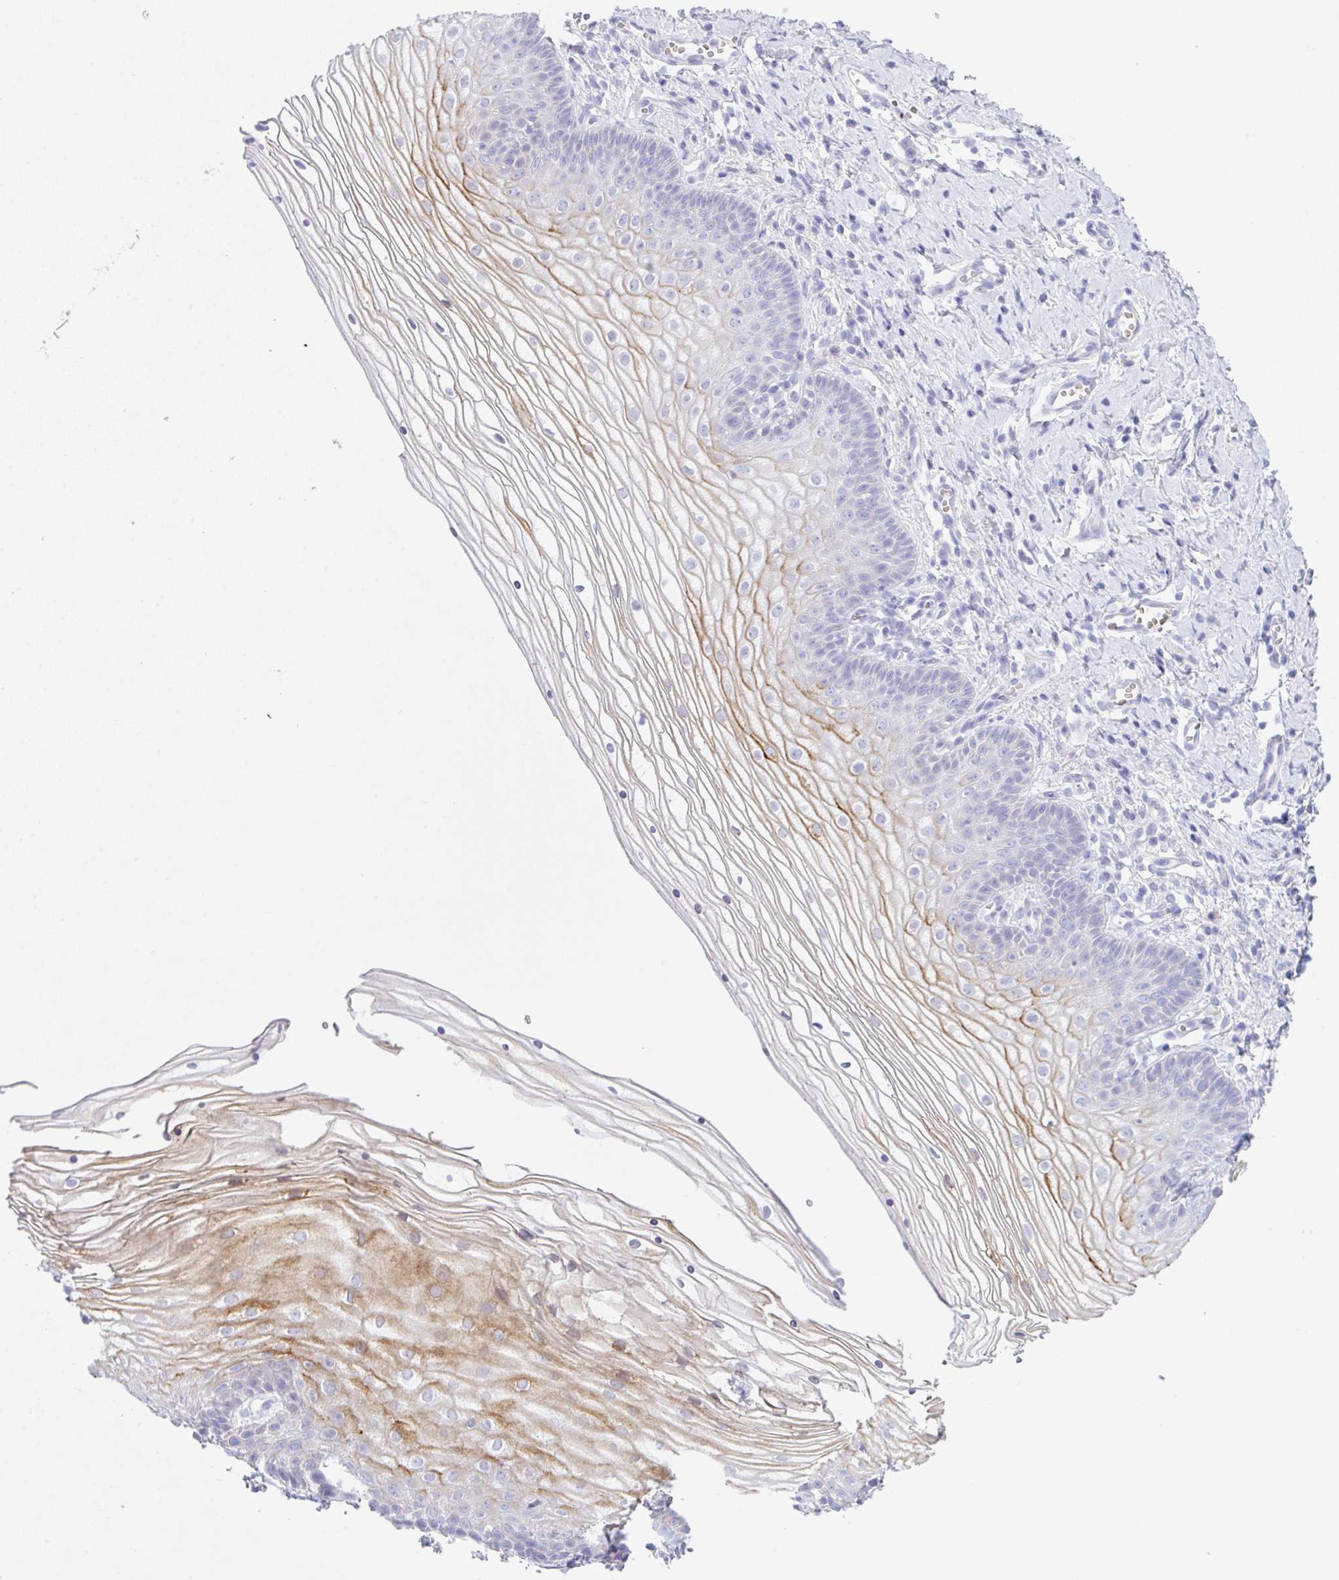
{"staining": {"intensity": "moderate", "quantity": "25%-75%", "location": "cytoplasmic/membranous"}, "tissue": "vagina", "cell_type": "Squamous epithelial cells", "image_type": "normal", "snomed": [{"axis": "morphology", "description": "Normal tissue, NOS"}, {"axis": "topography", "description": "Vagina"}], "caption": "Vagina stained for a protein exhibits moderate cytoplasmic/membranous positivity in squamous epithelial cells. The protein of interest is stained brown, and the nuclei are stained in blue (DAB (3,3'-diaminobenzidine) IHC with brightfield microscopy, high magnification).", "gene": "KLK8", "patient": {"sex": "female", "age": 56}}